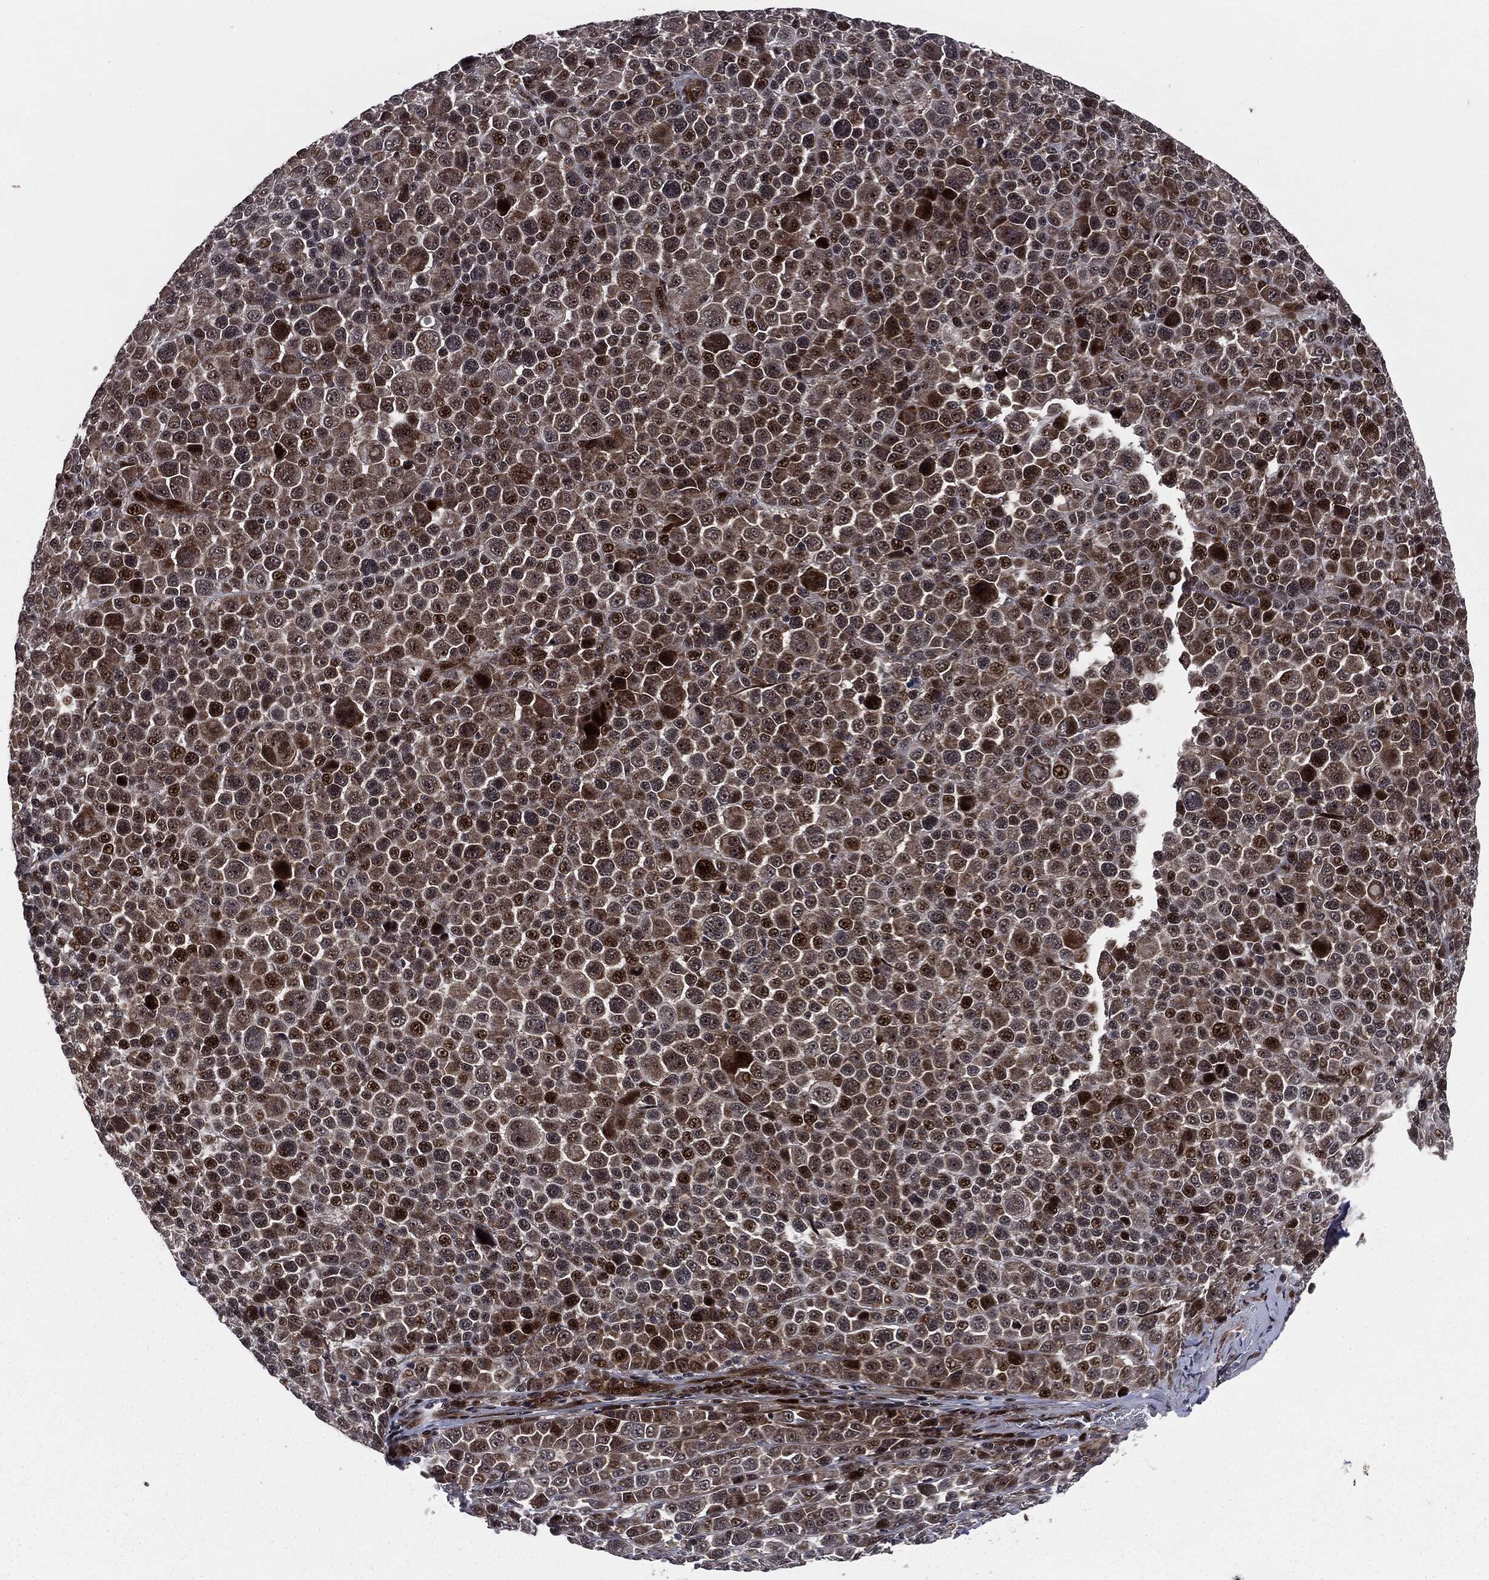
{"staining": {"intensity": "moderate", "quantity": "25%-75%", "location": "cytoplasmic/membranous,nuclear"}, "tissue": "melanoma", "cell_type": "Tumor cells", "image_type": "cancer", "snomed": [{"axis": "morphology", "description": "Malignant melanoma, NOS"}, {"axis": "topography", "description": "Skin"}], "caption": "High-magnification brightfield microscopy of melanoma stained with DAB (3,3'-diaminobenzidine) (brown) and counterstained with hematoxylin (blue). tumor cells exhibit moderate cytoplasmic/membranous and nuclear expression is appreciated in approximately25%-75% of cells.", "gene": "SMAD4", "patient": {"sex": "female", "age": 57}}